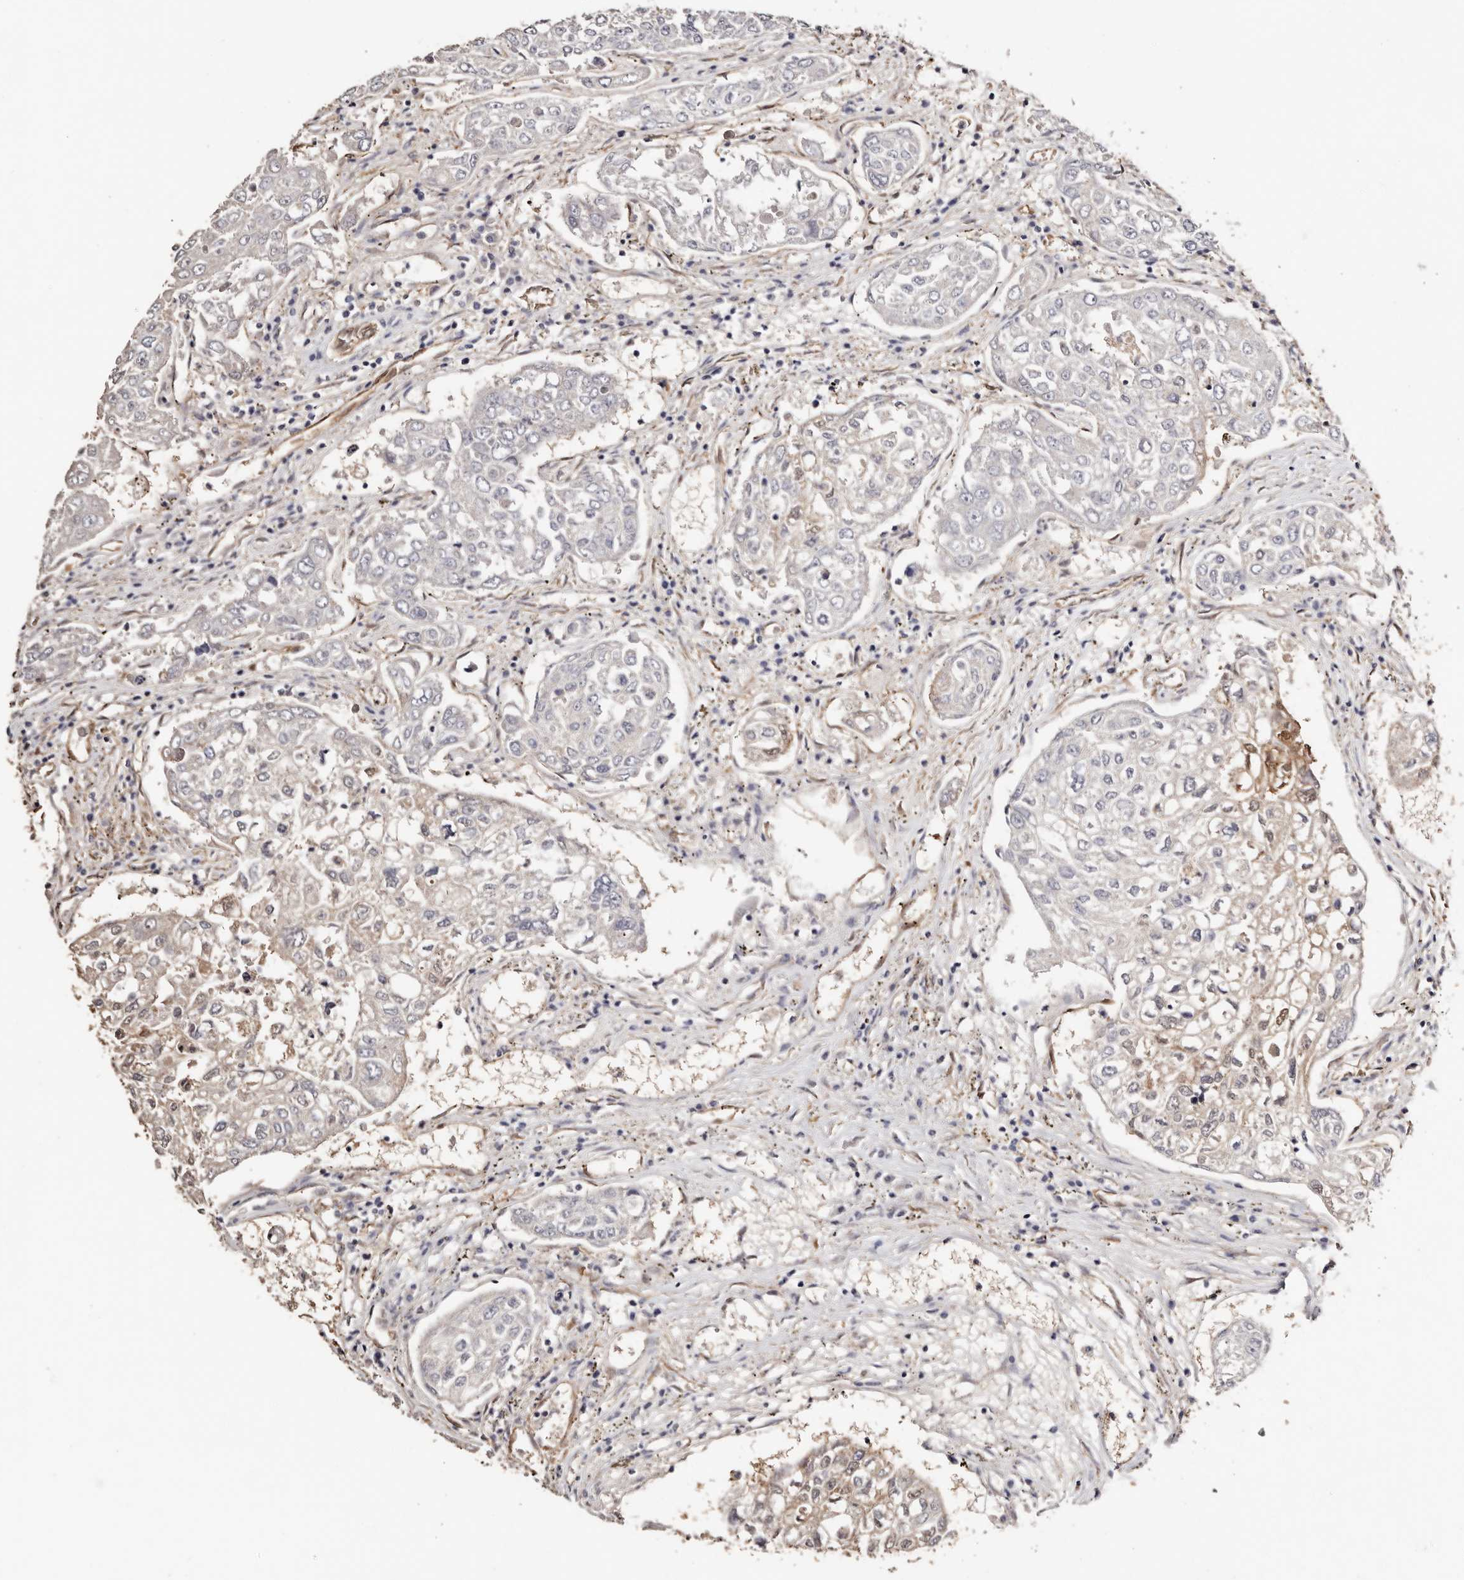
{"staining": {"intensity": "negative", "quantity": "none", "location": "none"}, "tissue": "urothelial cancer", "cell_type": "Tumor cells", "image_type": "cancer", "snomed": [{"axis": "morphology", "description": "Urothelial carcinoma, High grade"}, {"axis": "topography", "description": "Lymph node"}, {"axis": "topography", "description": "Urinary bladder"}], "caption": "Tumor cells show no significant protein expression in high-grade urothelial carcinoma.", "gene": "TGM2", "patient": {"sex": "male", "age": 51}}